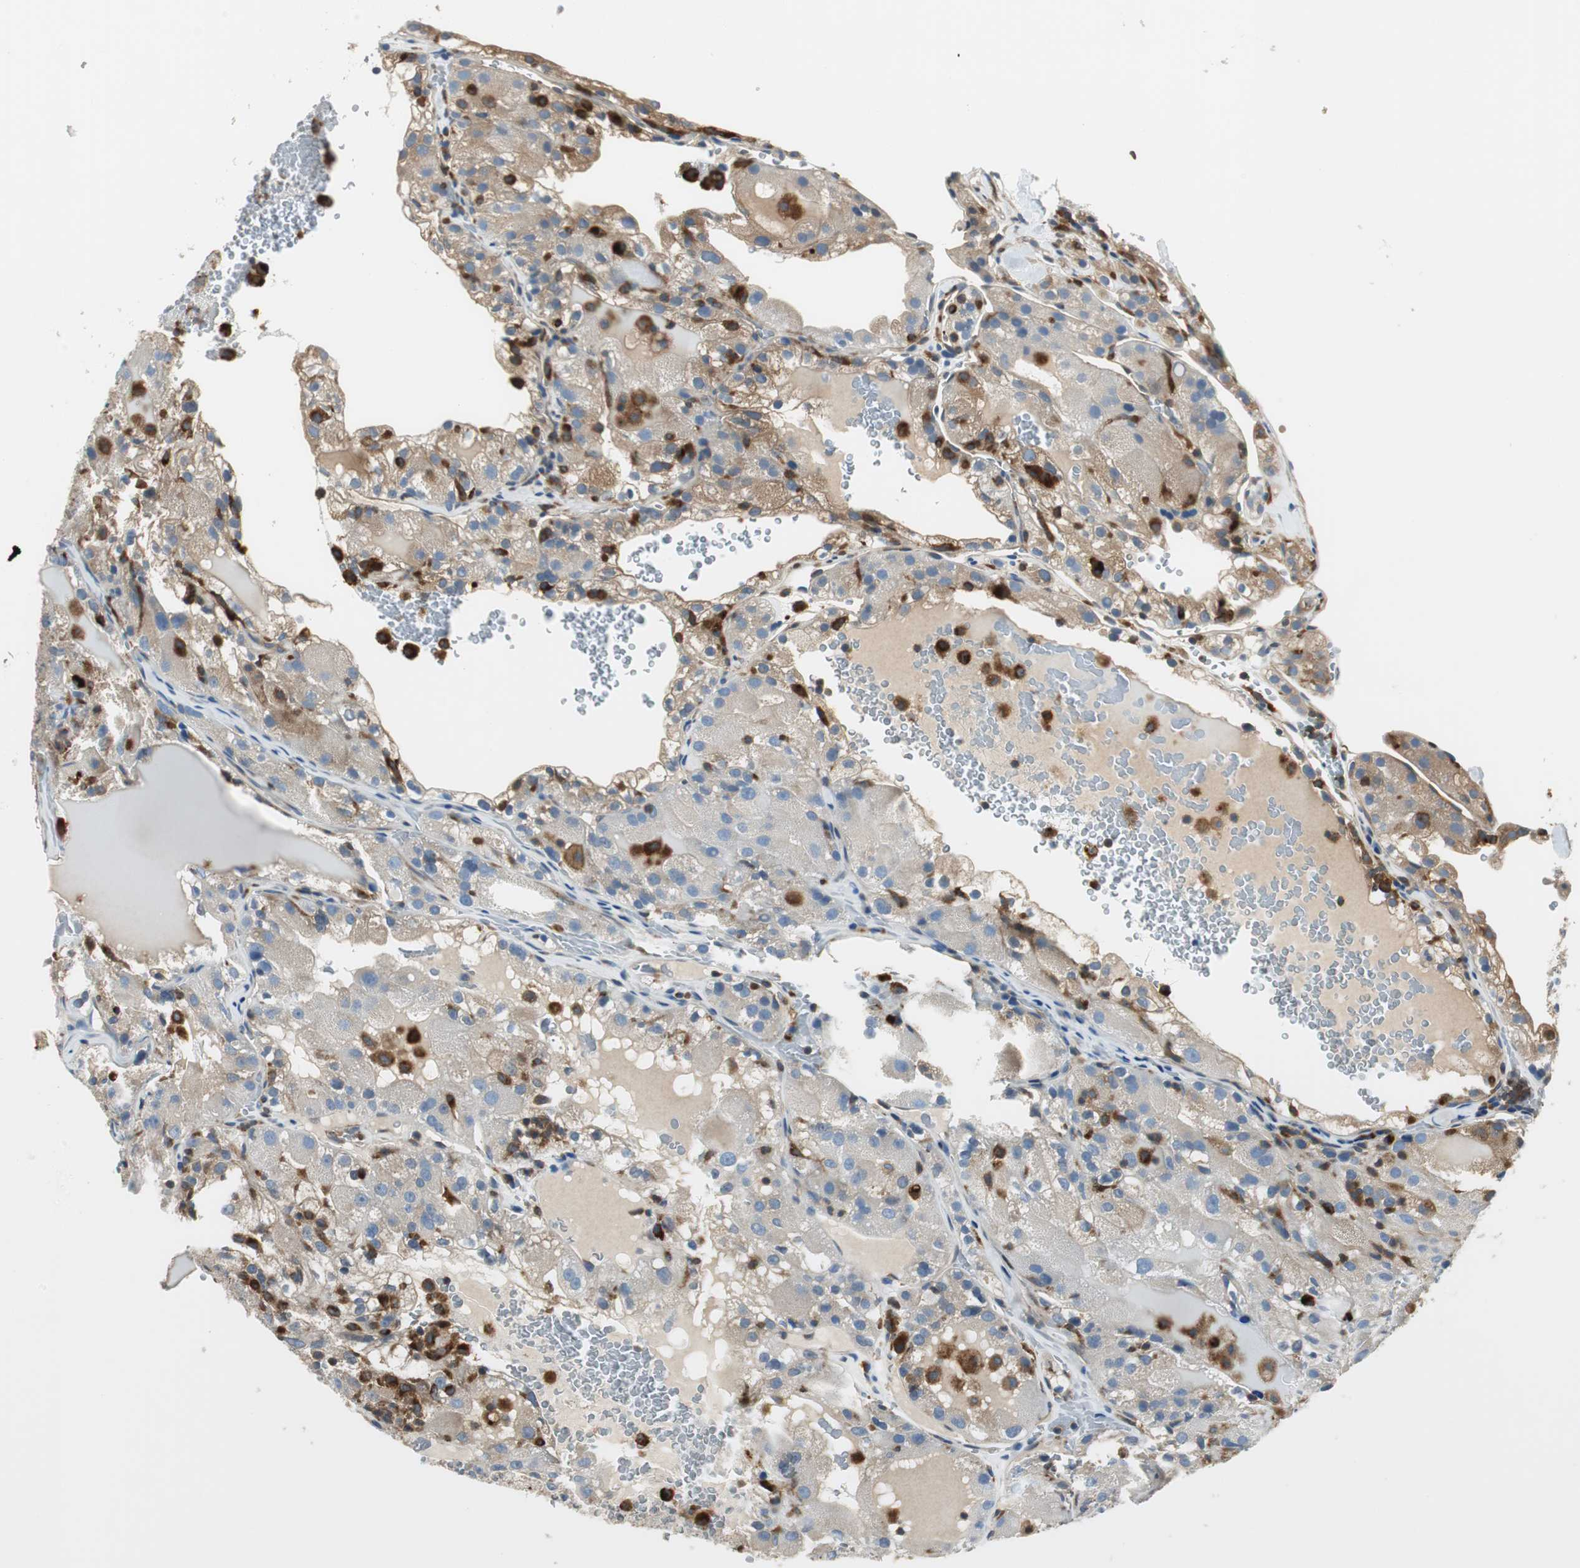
{"staining": {"intensity": "moderate", "quantity": ">75%", "location": "cytoplasmic/membranous"}, "tissue": "renal cancer", "cell_type": "Tumor cells", "image_type": "cancer", "snomed": [{"axis": "morphology", "description": "Normal tissue, NOS"}, {"axis": "morphology", "description": "Adenocarcinoma, NOS"}, {"axis": "topography", "description": "Kidney"}], "caption": "The histopathology image displays staining of renal cancer (adenocarcinoma), revealing moderate cytoplasmic/membranous protein staining (brown color) within tumor cells.", "gene": "NCK1", "patient": {"sex": "male", "age": 61}}